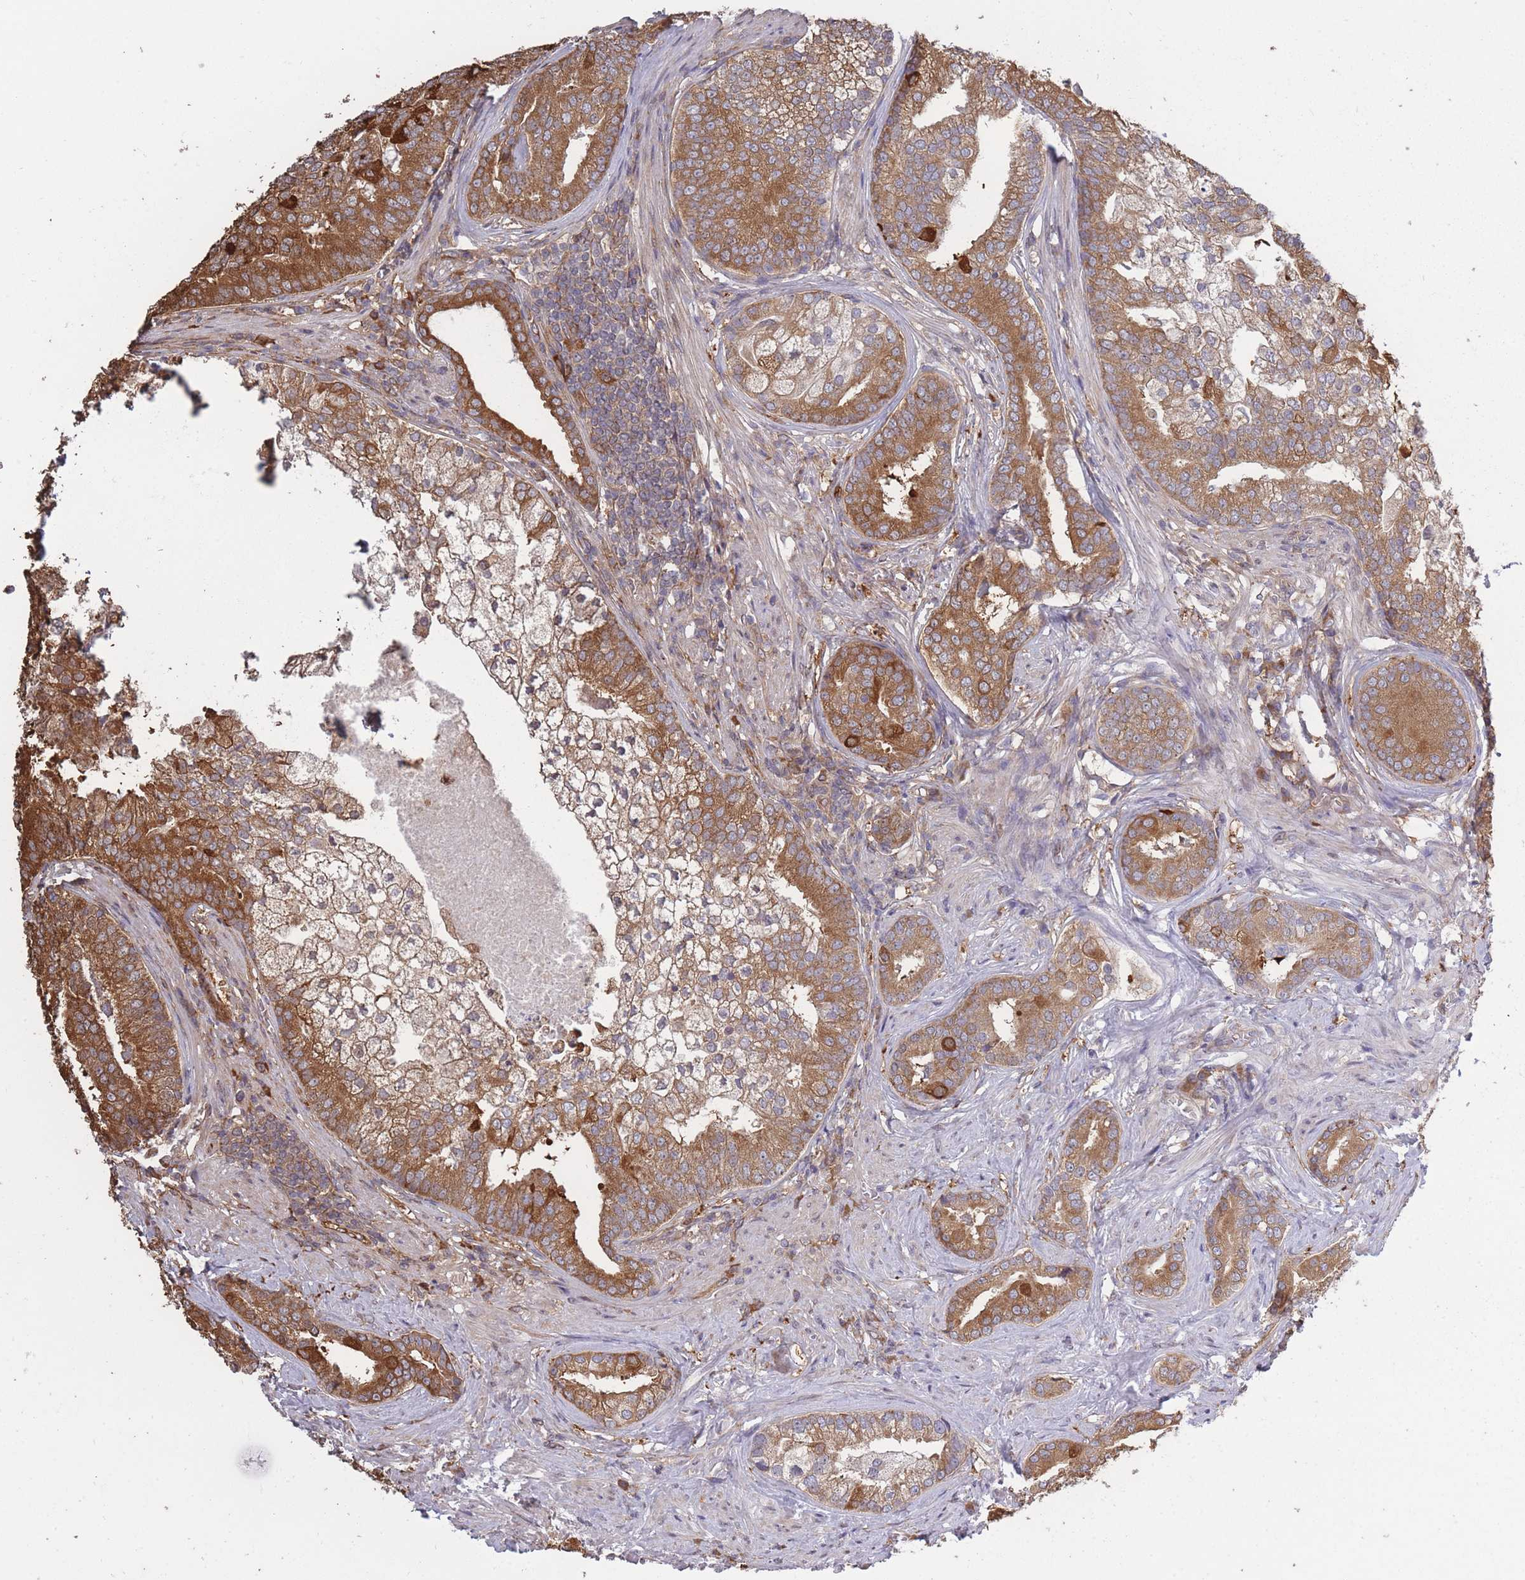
{"staining": {"intensity": "moderate", "quantity": ">75%", "location": "cytoplasmic/membranous"}, "tissue": "prostate cancer", "cell_type": "Tumor cells", "image_type": "cancer", "snomed": [{"axis": "morphology", "description": "Adenocarcinoma, High grade"}, {"axis": "topography", "description": "Prostate"}], "caption": "Tumor cells exhibit medium levels of moderate cytoplasmic/membranous staining in about >75% of cells in prostate cancer (high-grade adenocarcinoma). Nuclei are stained in blue.", "gene": "ARL13B", "patient": {"sex": "male", "age": 55}}